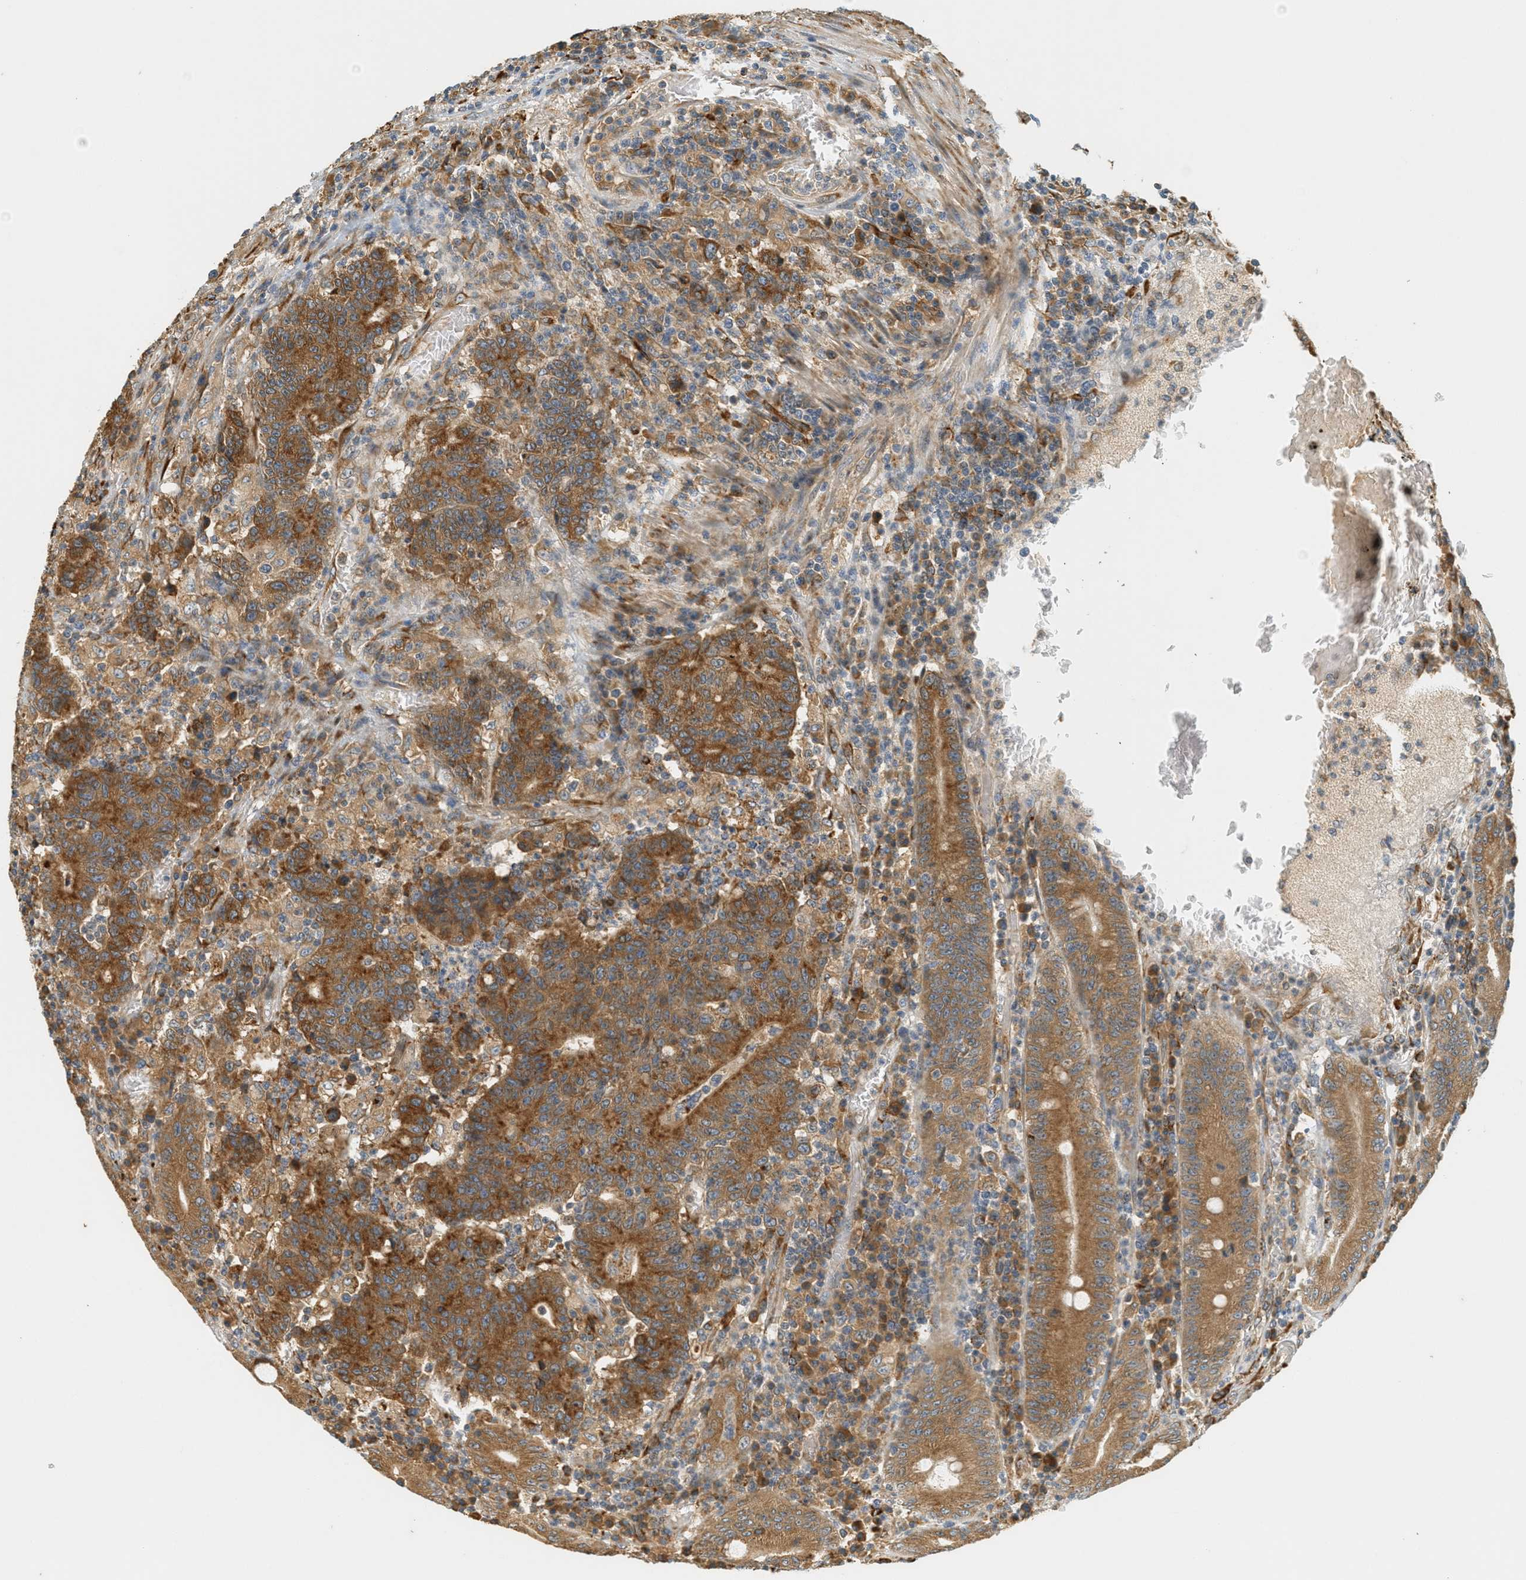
{"staining": {"intensity": "strong", "quantity": ">75%", "location": "cytoplasmic/membranous"}, "tissue": "colorectal cancer", "cell_type": "Tumor cells", "image_type": "cancer", "snomed": [{"axis": "morphology", "description": "Normal tissue, NOS"}, {"axis": "morphology", "description": "Adenocarcinoma, NOS"}, {"axis": "topography", "description": "Colon"}], "caption": "Immunohistochemistry (DAB) staining of adenocarcinoma (colorectal) displays strong cytoplasmic/membranous protein staining in approximately >75% of tumor cells.", "gene": "PDK1", "patient": {"sex": "female", "age": 75}}